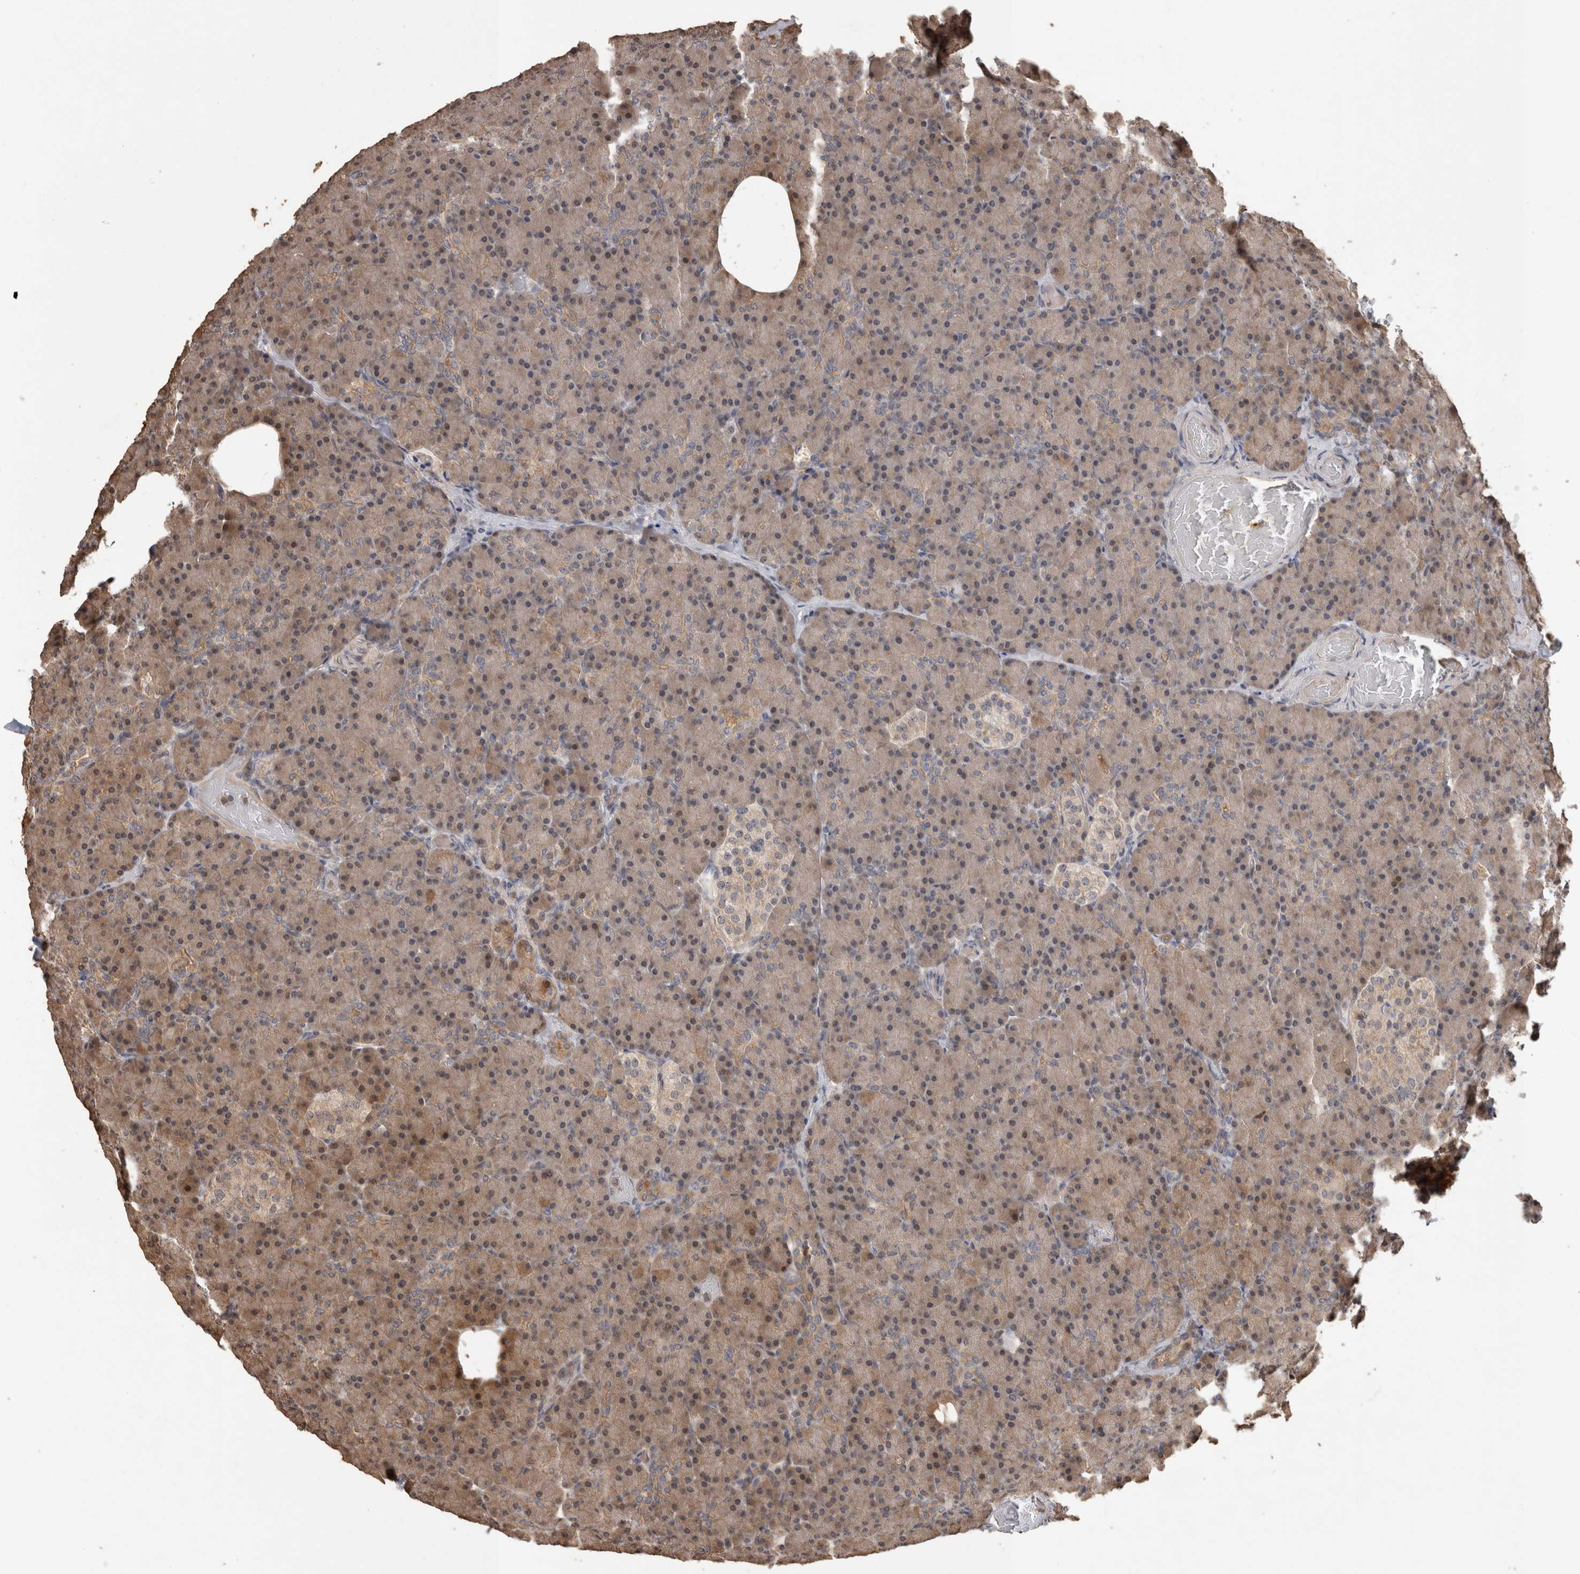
{"staining": {"intensity": "moderate", "quantity": "25%-75%", "location": "cytoplasmic/membranous"}, "tissue": "pancreas", "cell_type": "Exocrine glandular cells", "image_type": "normal", "snomed": [{"axis": "morphology", "description": "Normal tissue, NOS"}, {"axis": "topography", "description": "Pancreas"}], "caption": "Moderate cytoplasmic/membranous staining is present in approximately 25%-75% of exocrine glandular cells in unremarkable pancreas.", "gene": "RHPN1", "patient": {"sex": "female", "age": 43}}